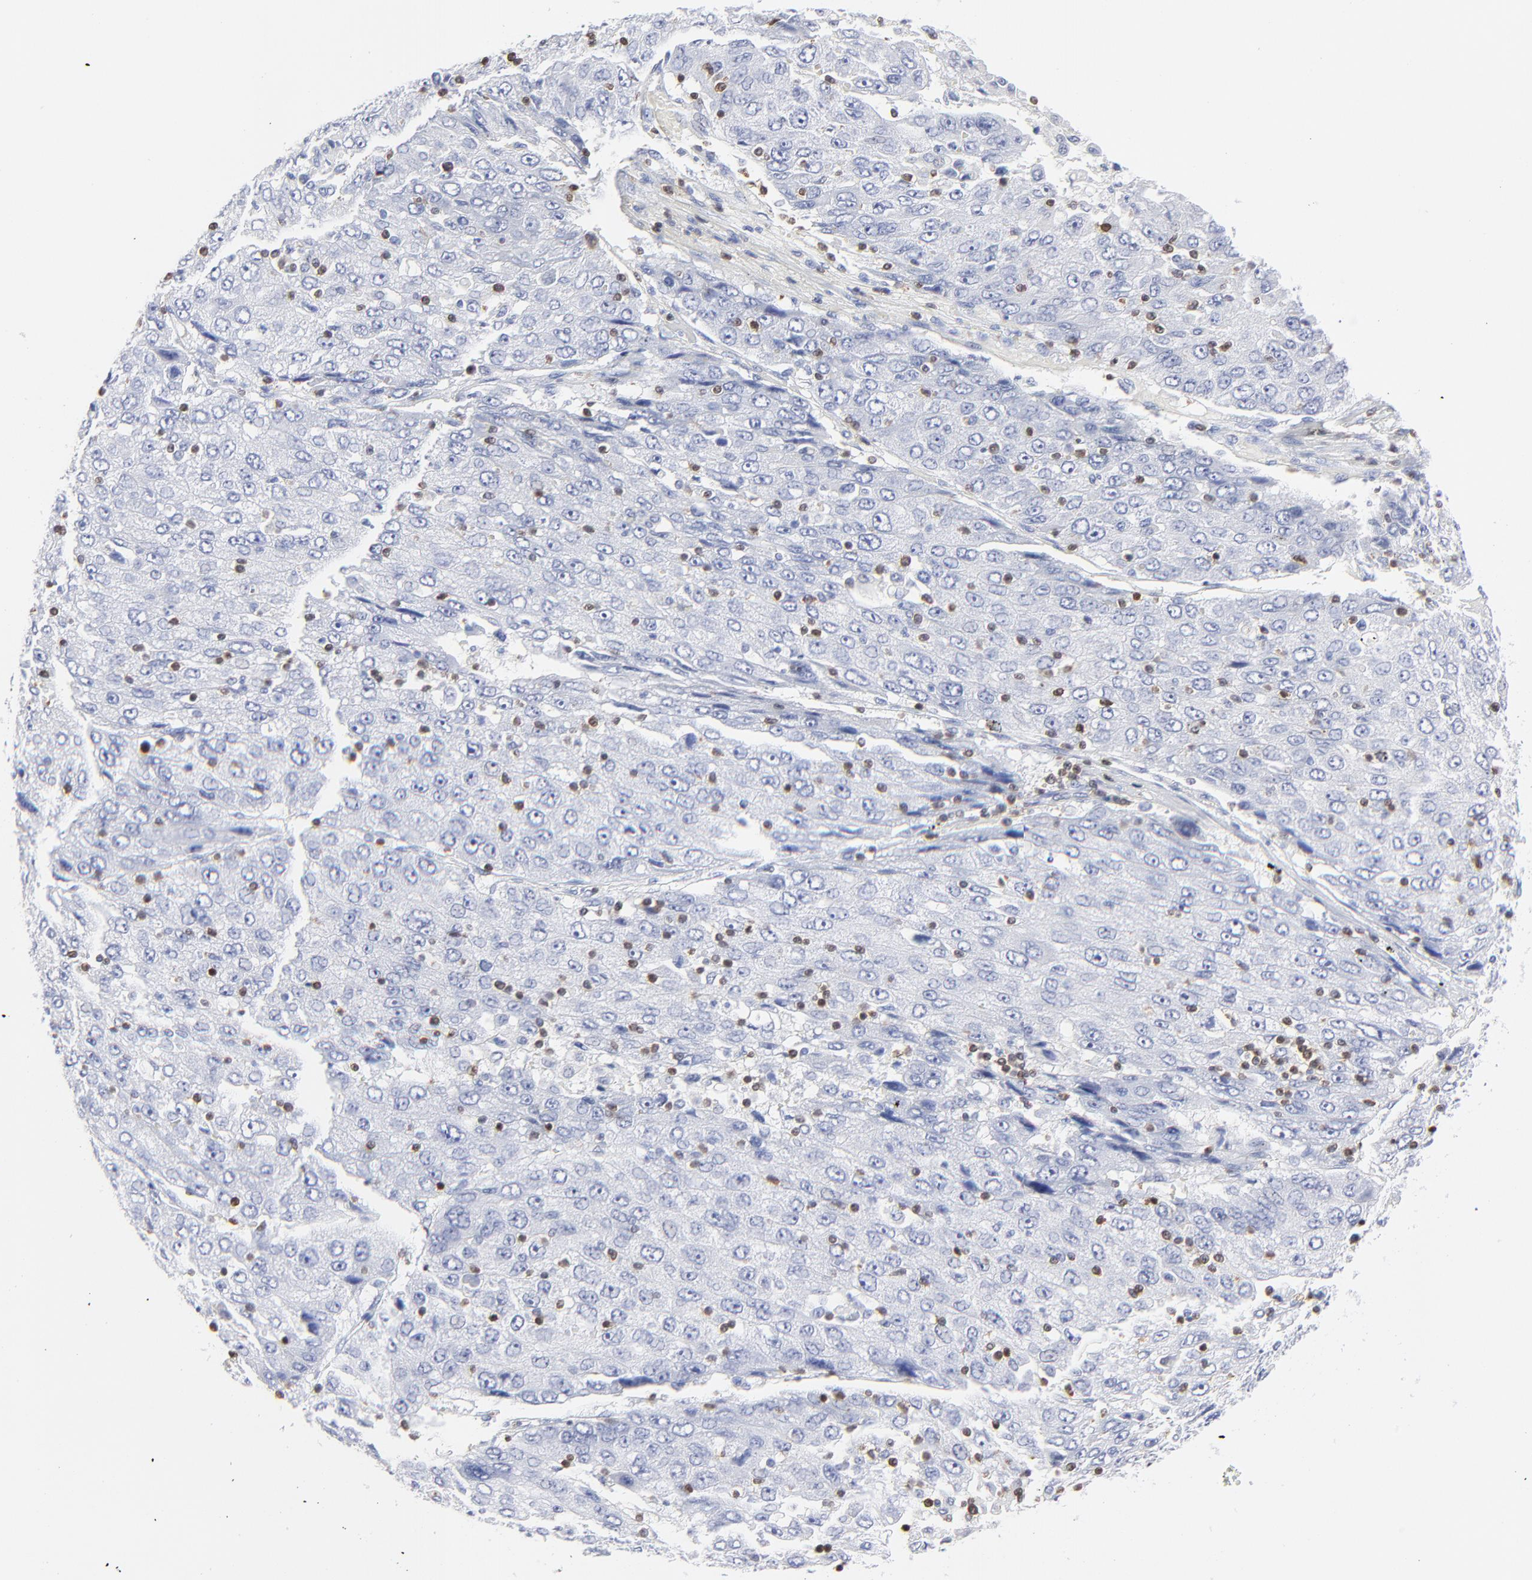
{"staining": {"intensity": "negative", "quantity": "none", "location": "none"}, "tissue": "liver cancer", "cell_type": "Tumor cells", "image_type": "cancer", "snomed": [{"axis": "morphology", "description": "Carcinoma, Hepatocellular, NOS"}, {"axis": "topography", "description": "Liver"}], "caption": "Immunohistochemical staining of human liver cancer shows no significant expression in tumor cells.", "gene": "ZAP70", "patient": {"sex": "male", "age": 49}}